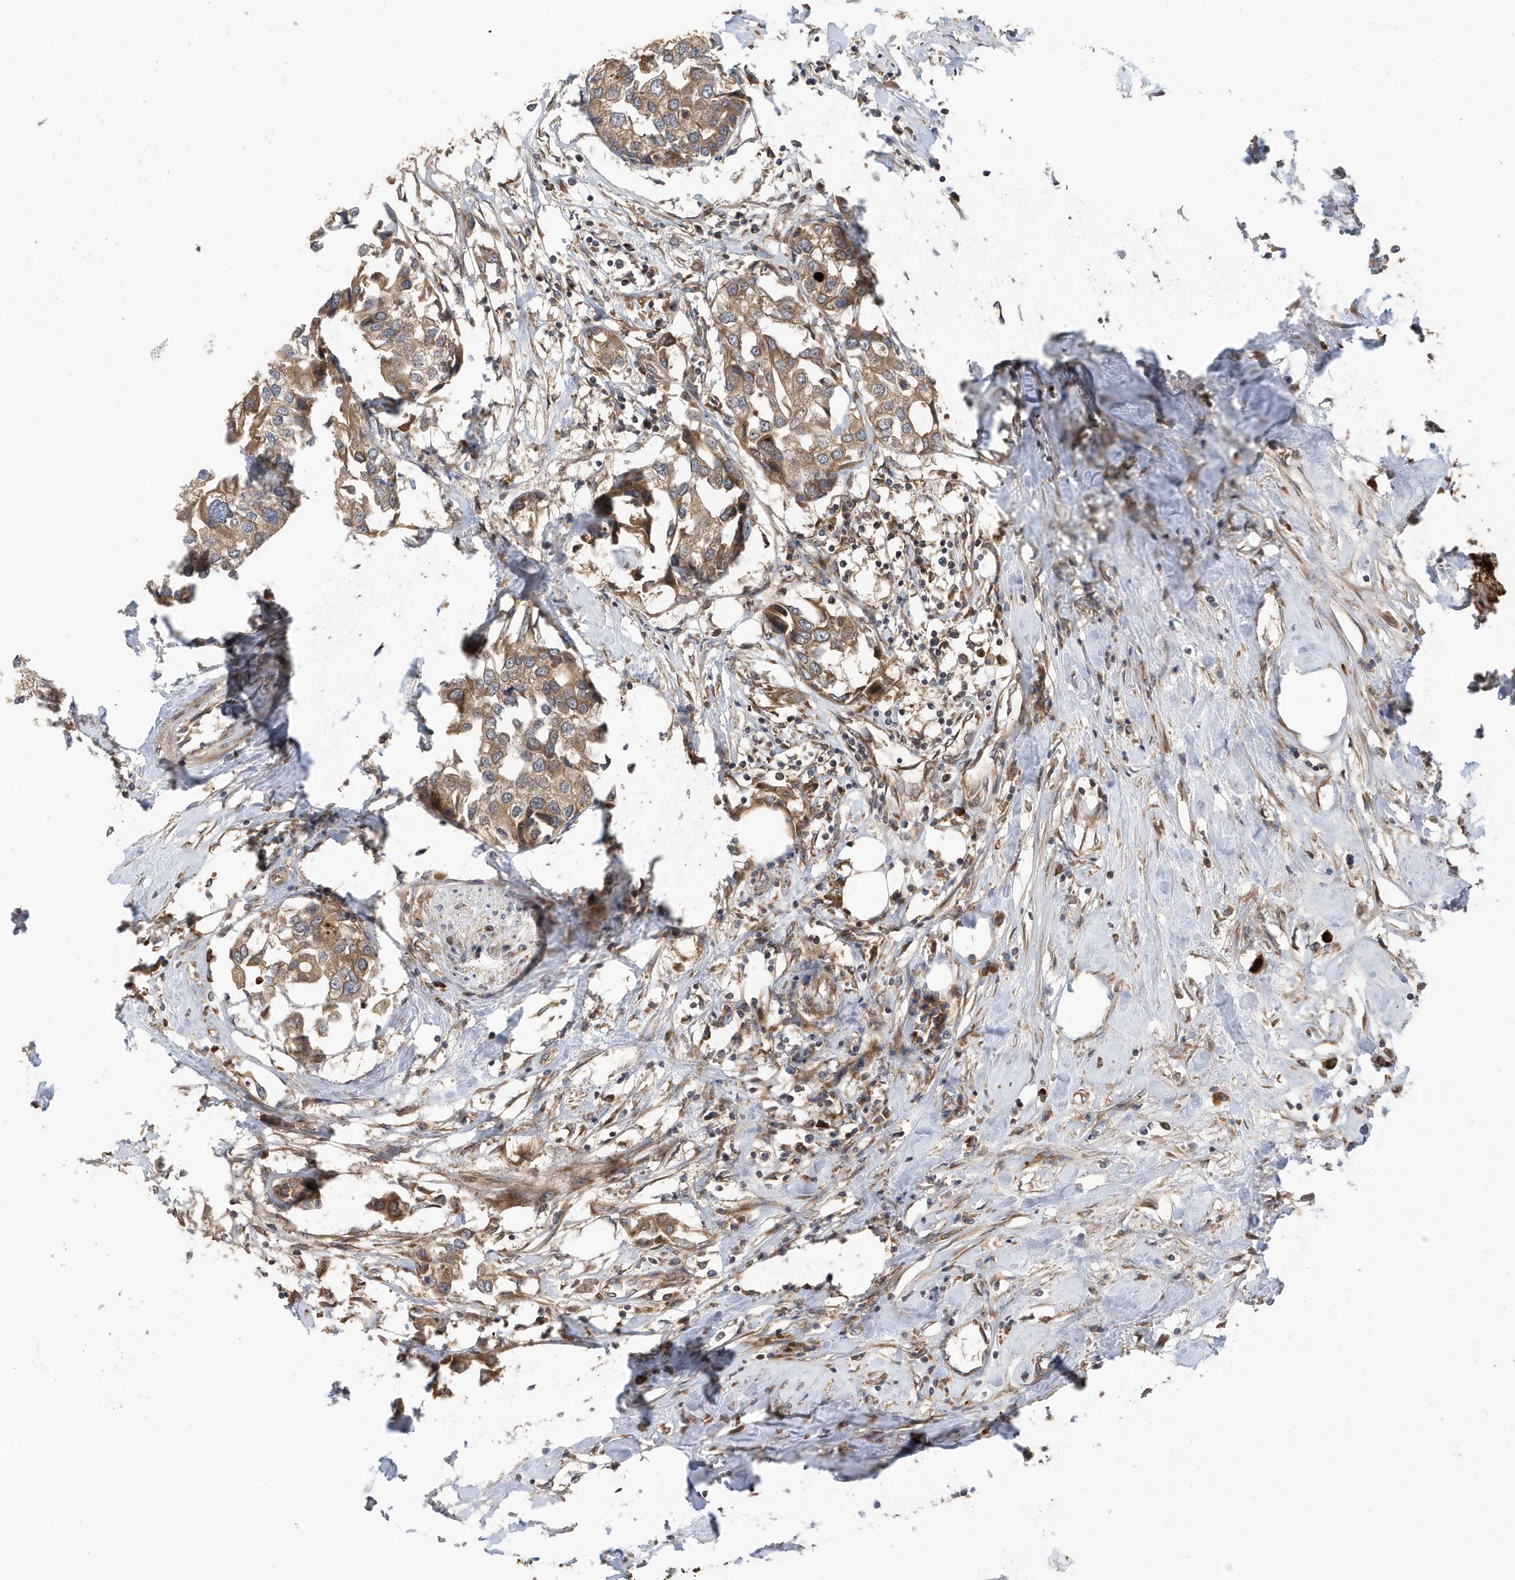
{"staining": {"intensity": "weak", "quantity": ">75%", "location": "cytoplasmic/membranous"}, "tissue": "urothelial cancer", "cell_type": "Tumor cells", "image_type": "cancer", "snomed": [{"axis": "morphology", "description": "Urothelial carcinoma, High grade"}, {"axis": "topography", "description": "Urinary bladder"}], "caption": "Immunohistochemical staining of human urothelial cancer reveals low levels of weak cytoplasmic/membranous staining in about >75% of tumor cells. (brown staining indicates protein expression, while blue staining denotes nuclei).", "gene": "LAPTM4A", "patient": {"sex": "male", "age": 64}}